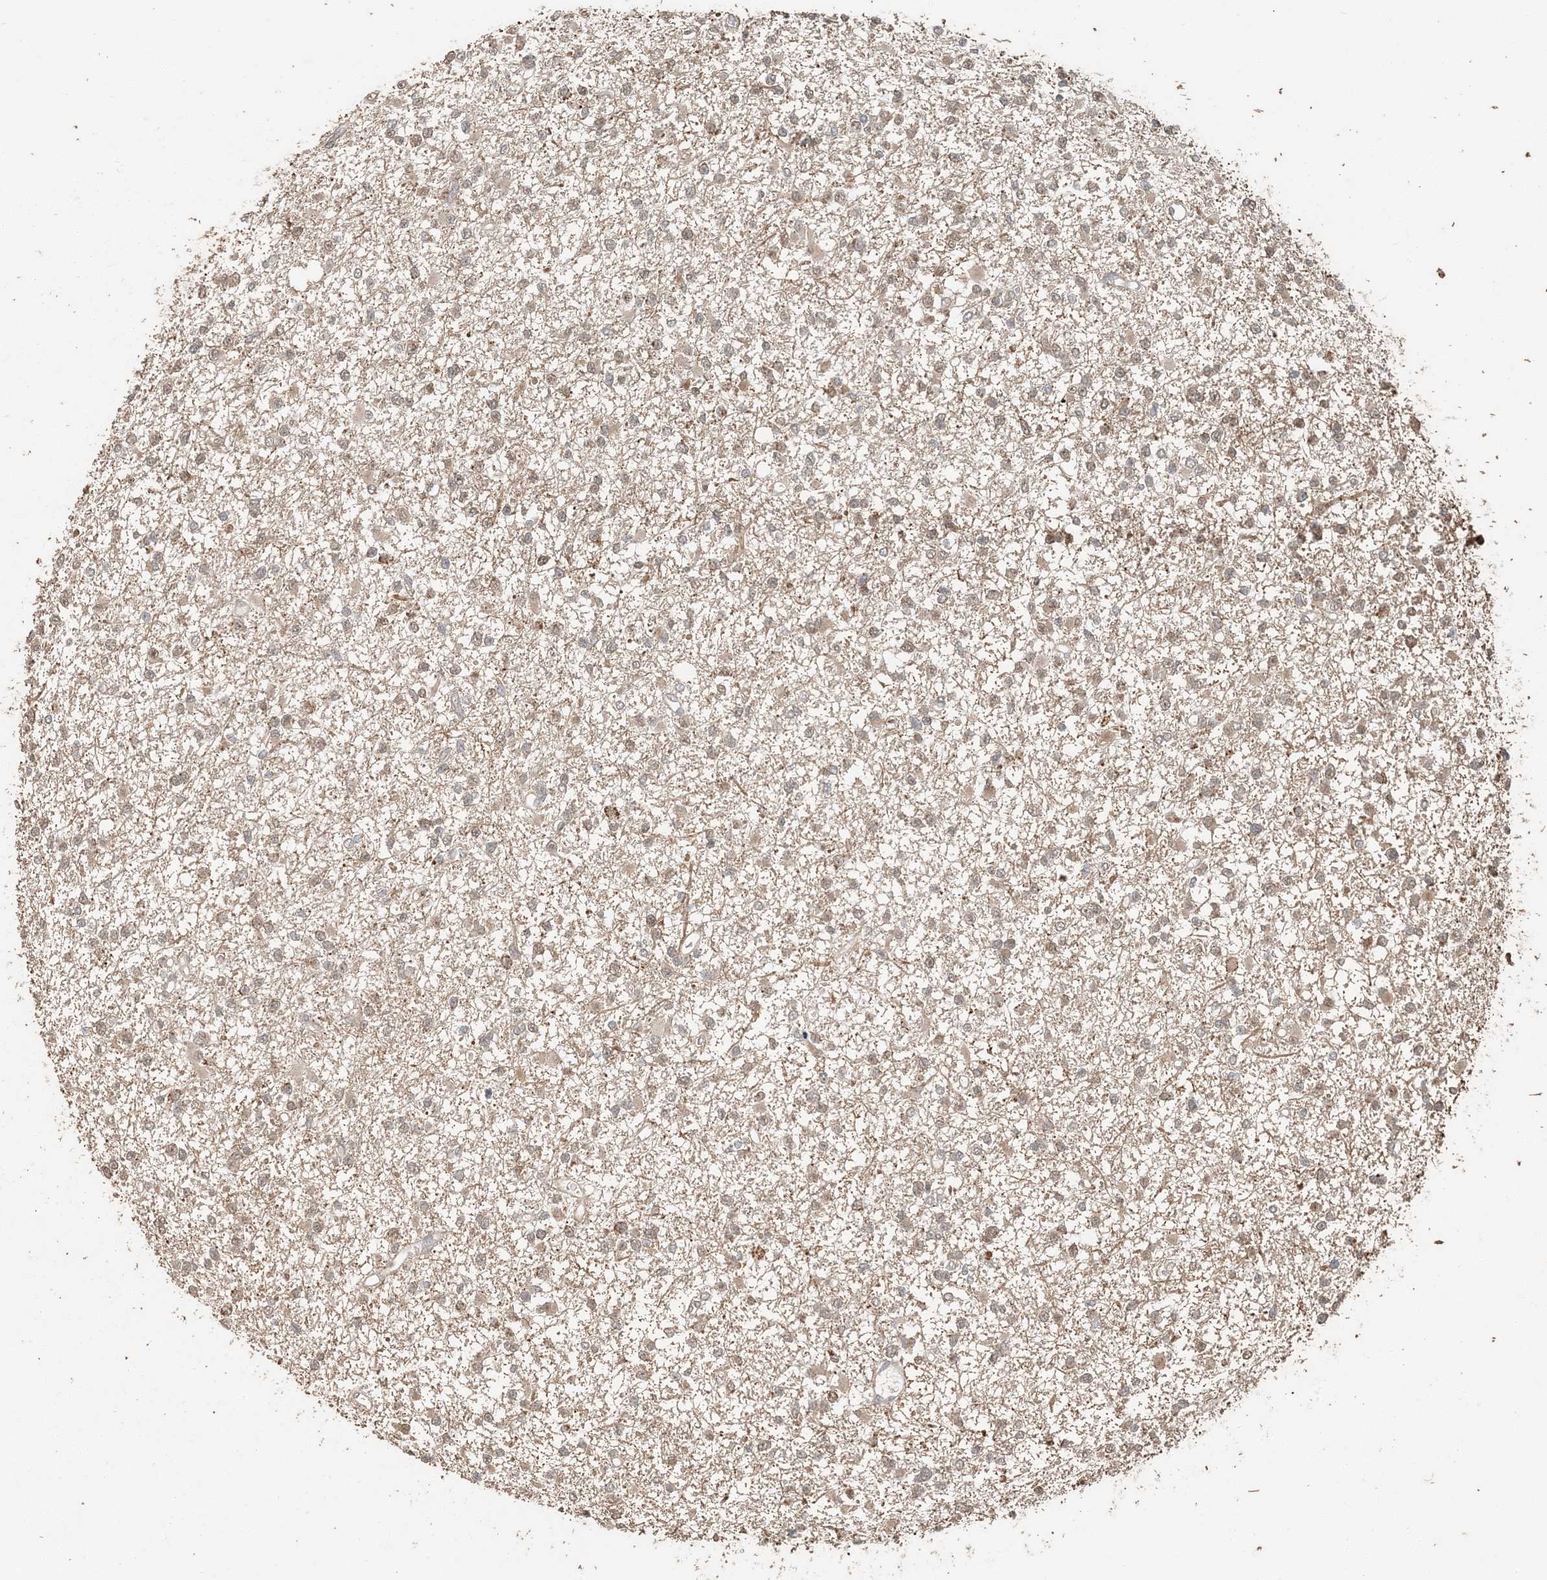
{"staining": {"intensity": "weak", "quantity": ">75%", "location": "cytoplasmic/membranous,nuclear"}, "tissue": "glioma", "cell_type": "Tumor cells", "image_type": "cancer", "snomed": [{"axis": "morphology", "description": "Glioma, malignant, Low grade"}, {"axis": "topography", "description": "Brain"}], "caption": "A photomicrograph showing weak cytoplasmic/membranous and nuclear expression in approximately >75% of tumor cells in malignant low-grade glioma, as visualized by brown immunohistochemical staining.", "gene": "ATP13A2", "patient": {"sex": "female", "age": 22}}